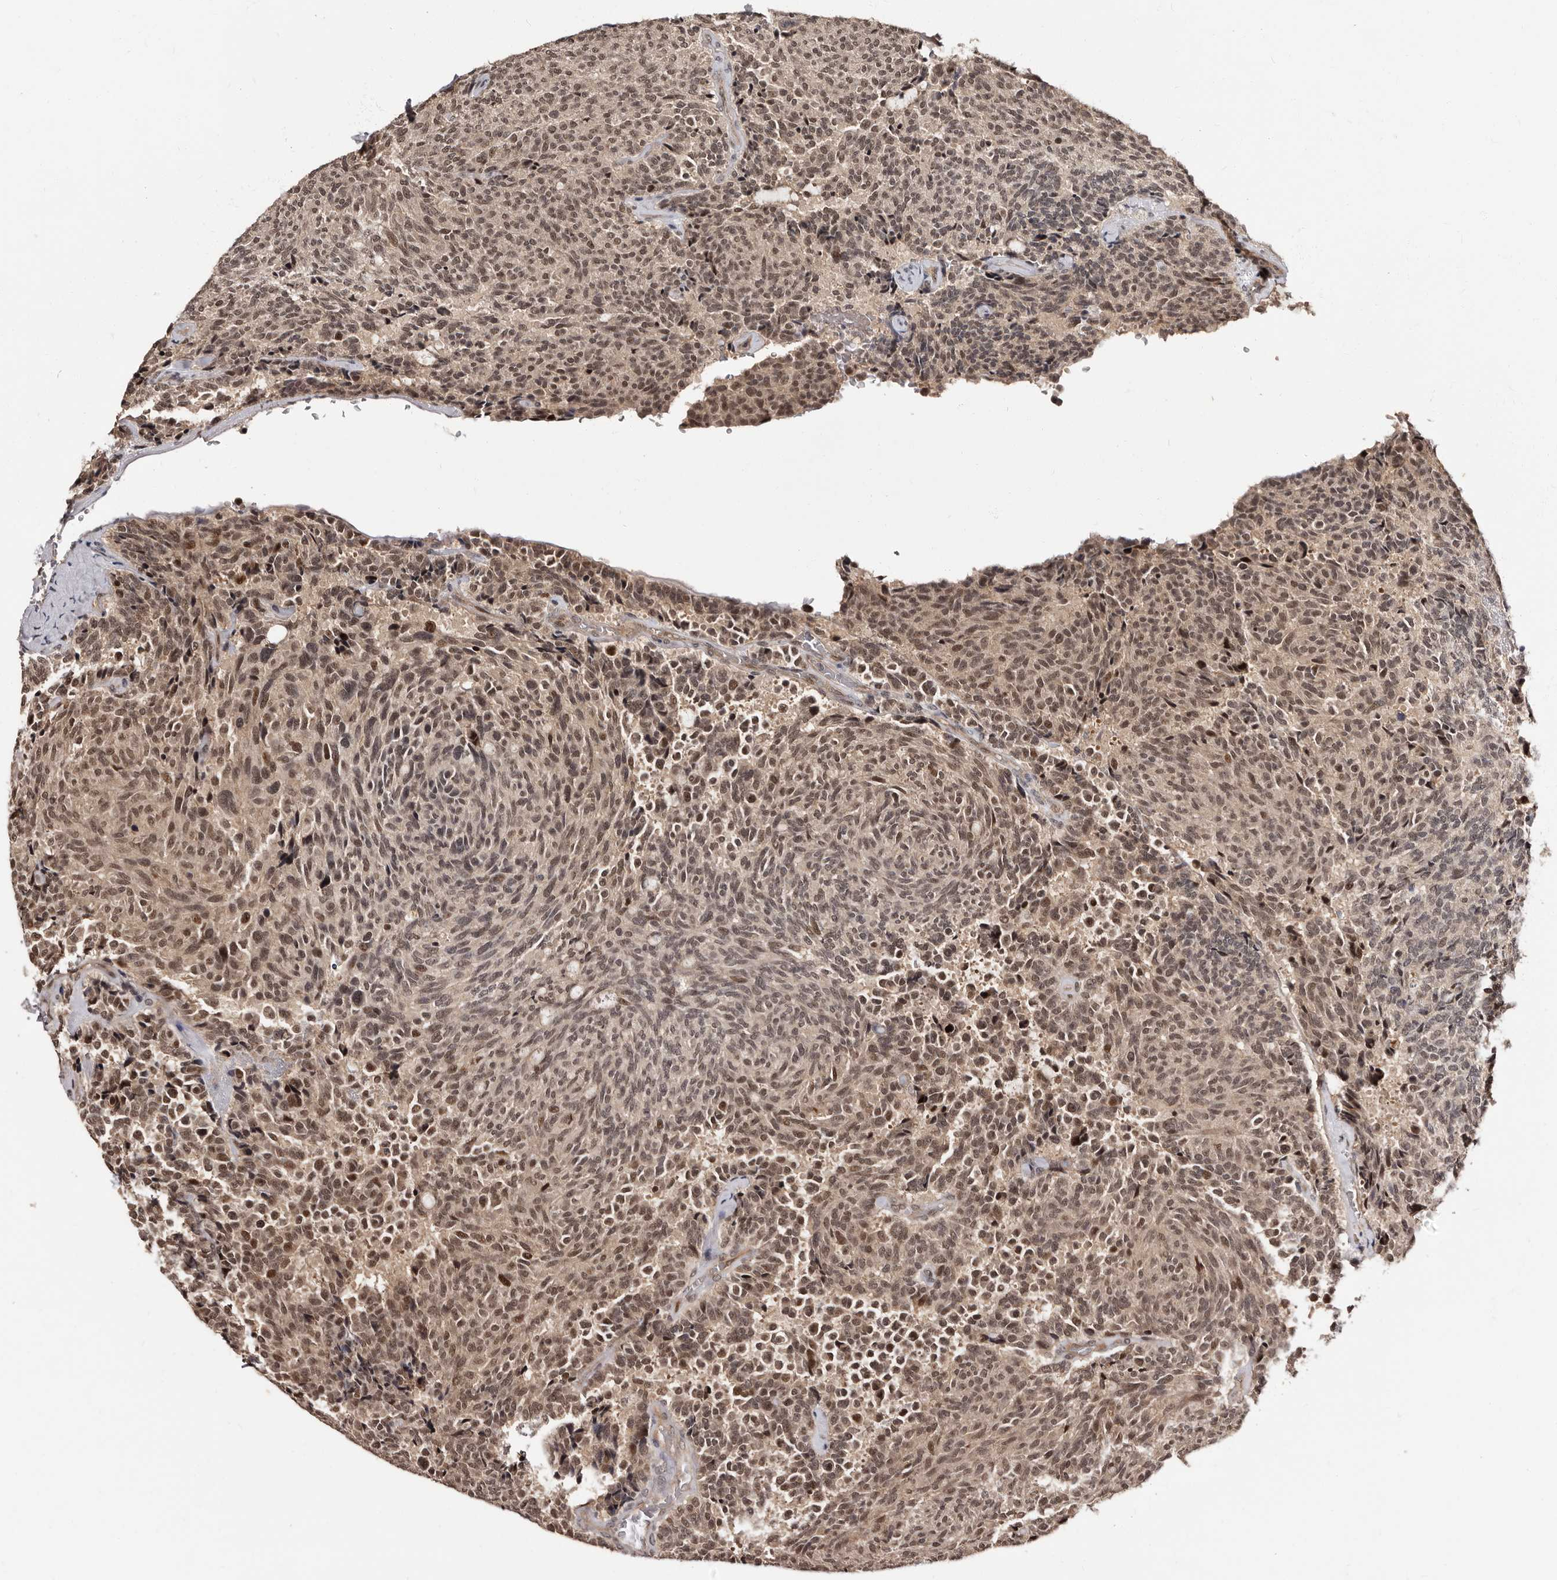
{"staining": {"intensity": "moderate", "quantity": ">75%", "location": "cytoplasmic/membranous,nuclear"}, "tissue": "carcinoid", "cell_type": "Tumor cells", "image_type": "cancer", "snomed": [{"axis": "morphology", "description": "Carcinoid, malignant, NOS"}, {"axis": "topography", "description": "Pancreas"}], "caption": "Tumor cells reveal moderate cytoplasmic/membranous and nuclear expression in approximately >75% of cells in carcinoid (malignant).", "gene": "TBC1D22B", "patient": {"sex": "female", "age": 54}}